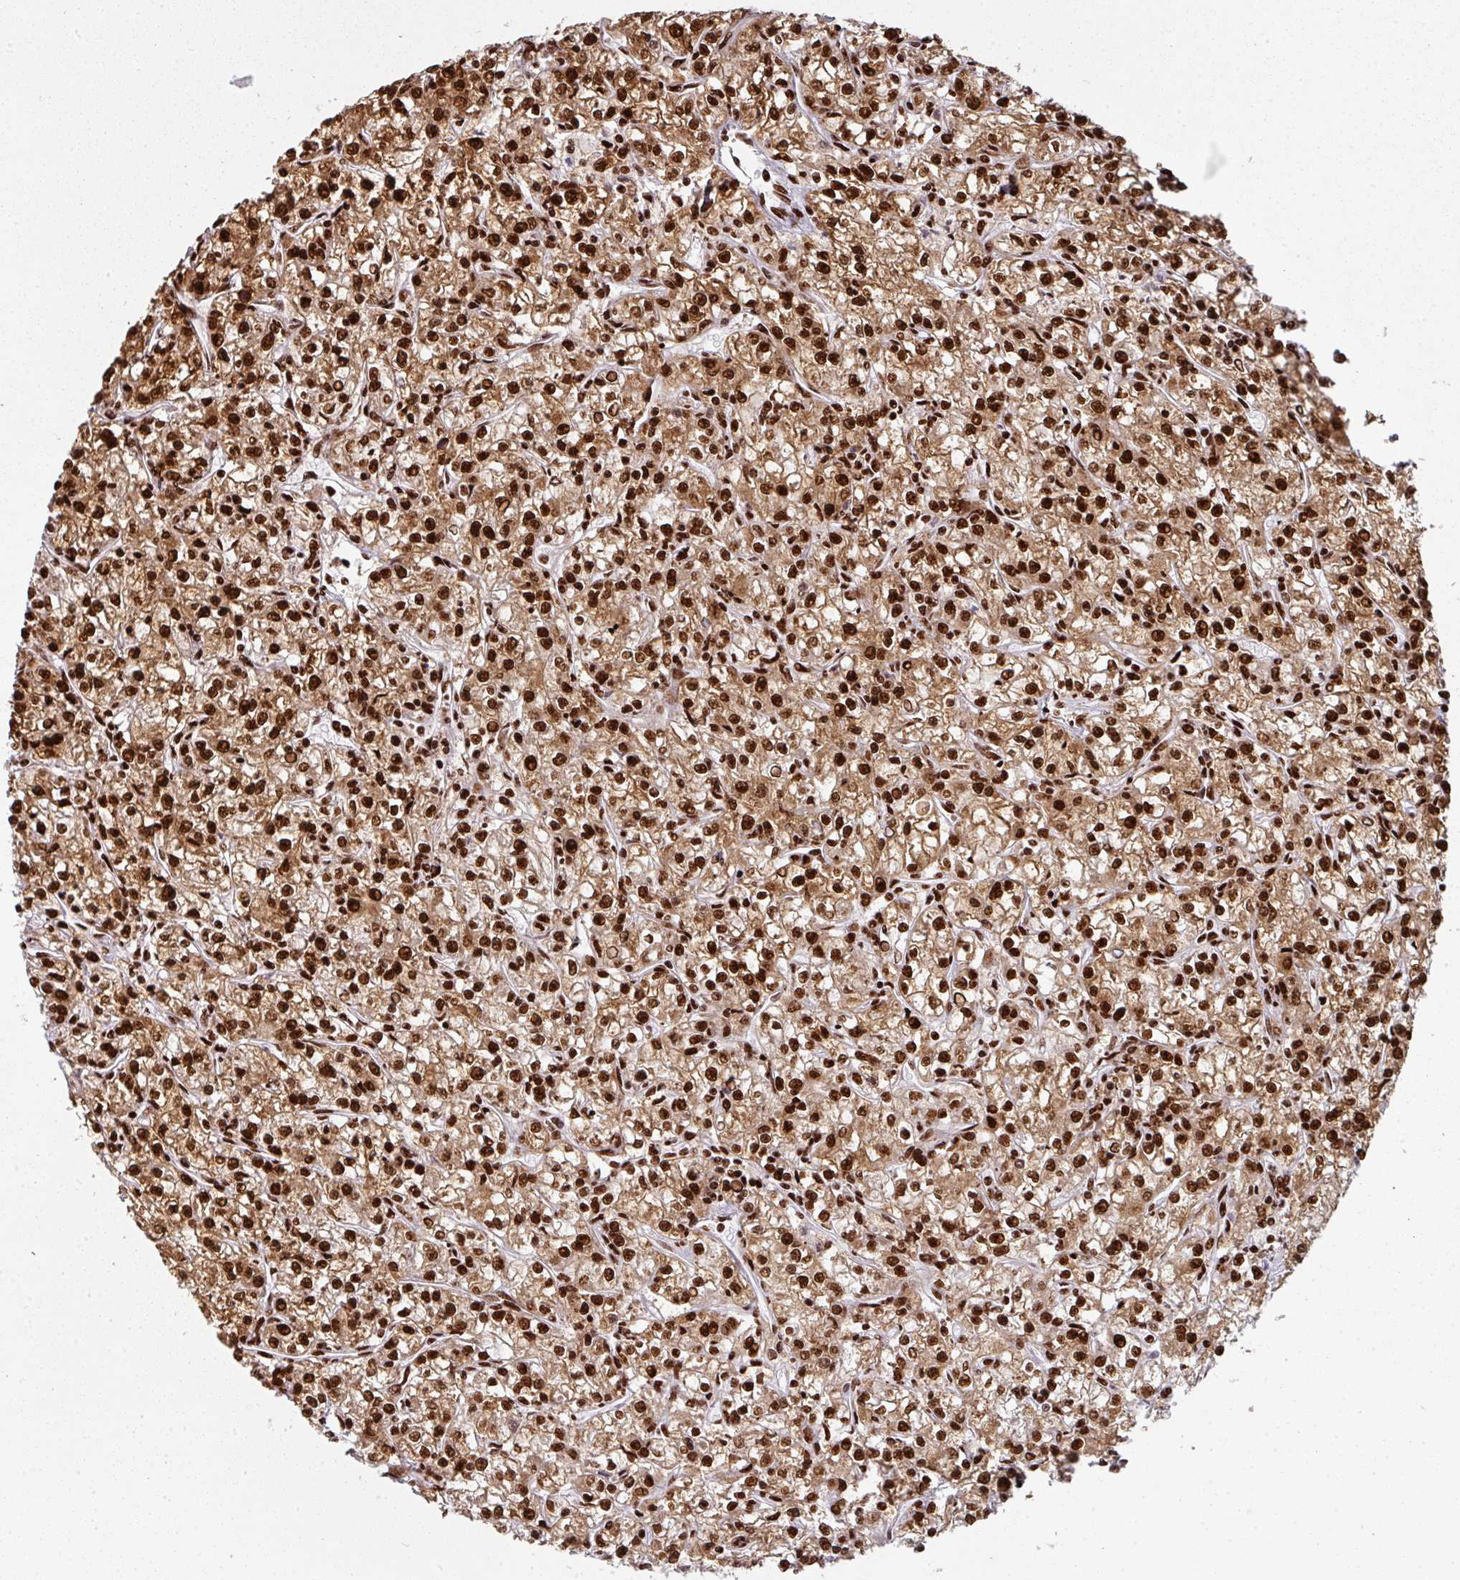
{"staining": {"intensity": "strong", "quantity": ">75%", "location": "cytoplasmic/membranous,nuclear"}, "tissue": "renal cancer", "cell_type": "Tumor cells", "image_type": "cancer", "snomed": [{"axis": "morphology", "description": "Adenocarcinoma, NOS"}, {"axis": "topography", "description": "Kidney"}], "caption": "High-magnification brightfield microscopy of renal cancer stained with DAB (brown) and counterstained with hematoxylin (blue). tumor cells exhibit strong cytoplasmic/membranous and nuclear staining is seen in approximately>75% of cells. Immunohistochemistry stains the protein in brown and the nuclei are stained blue.", "gene": "SIK3", "patient": {"sex": "female", "age": 59}}